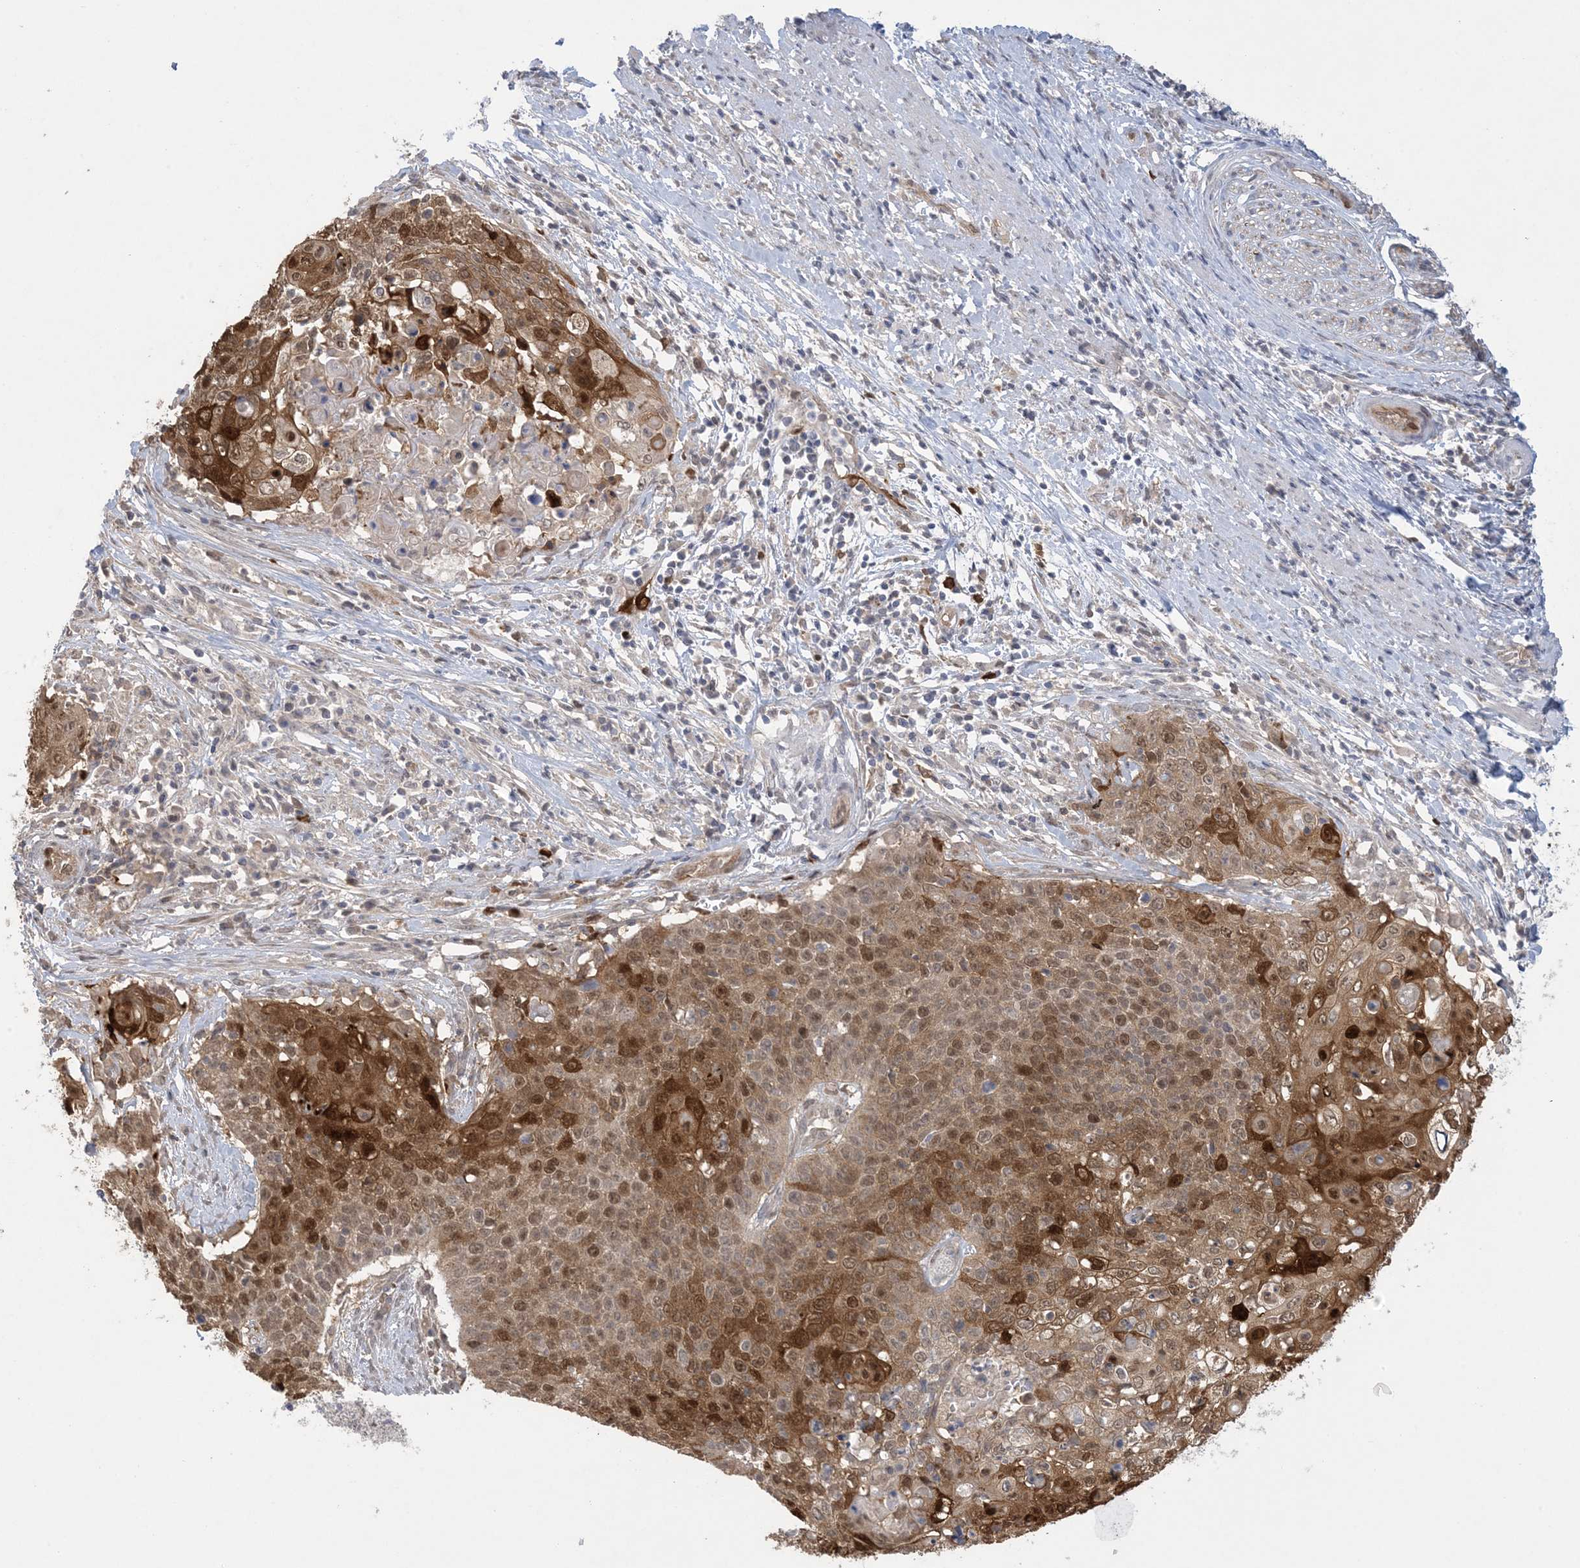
{"staining": {"intensity": "strong", "quantity": ">75%", "location": "cytoplasmic/membranous,nuclear"}, "tissue": "cervical cancer", "cell_type": "Tumor cells", "image_type": "cancer", "snomed": [{"axis": "morphology", "description": "Squamous cell carcinoma, NOS"}, {"axis": "topography", "description": "Cervix"}], "caption": "A high-resolution photomicrograph shows IHC staining of cervical cancer (squamous cell carcinoma), which exhibits strong cytoplasmic/membranous and nuclear staining in approximately >75% of tumor cells. (DAB (3,3'-diaminobenzidine) IHC with brightfield microscopy, high magnification).", "gene": "HMGCS1", "patient": {"sex": "female", "age": 39}}